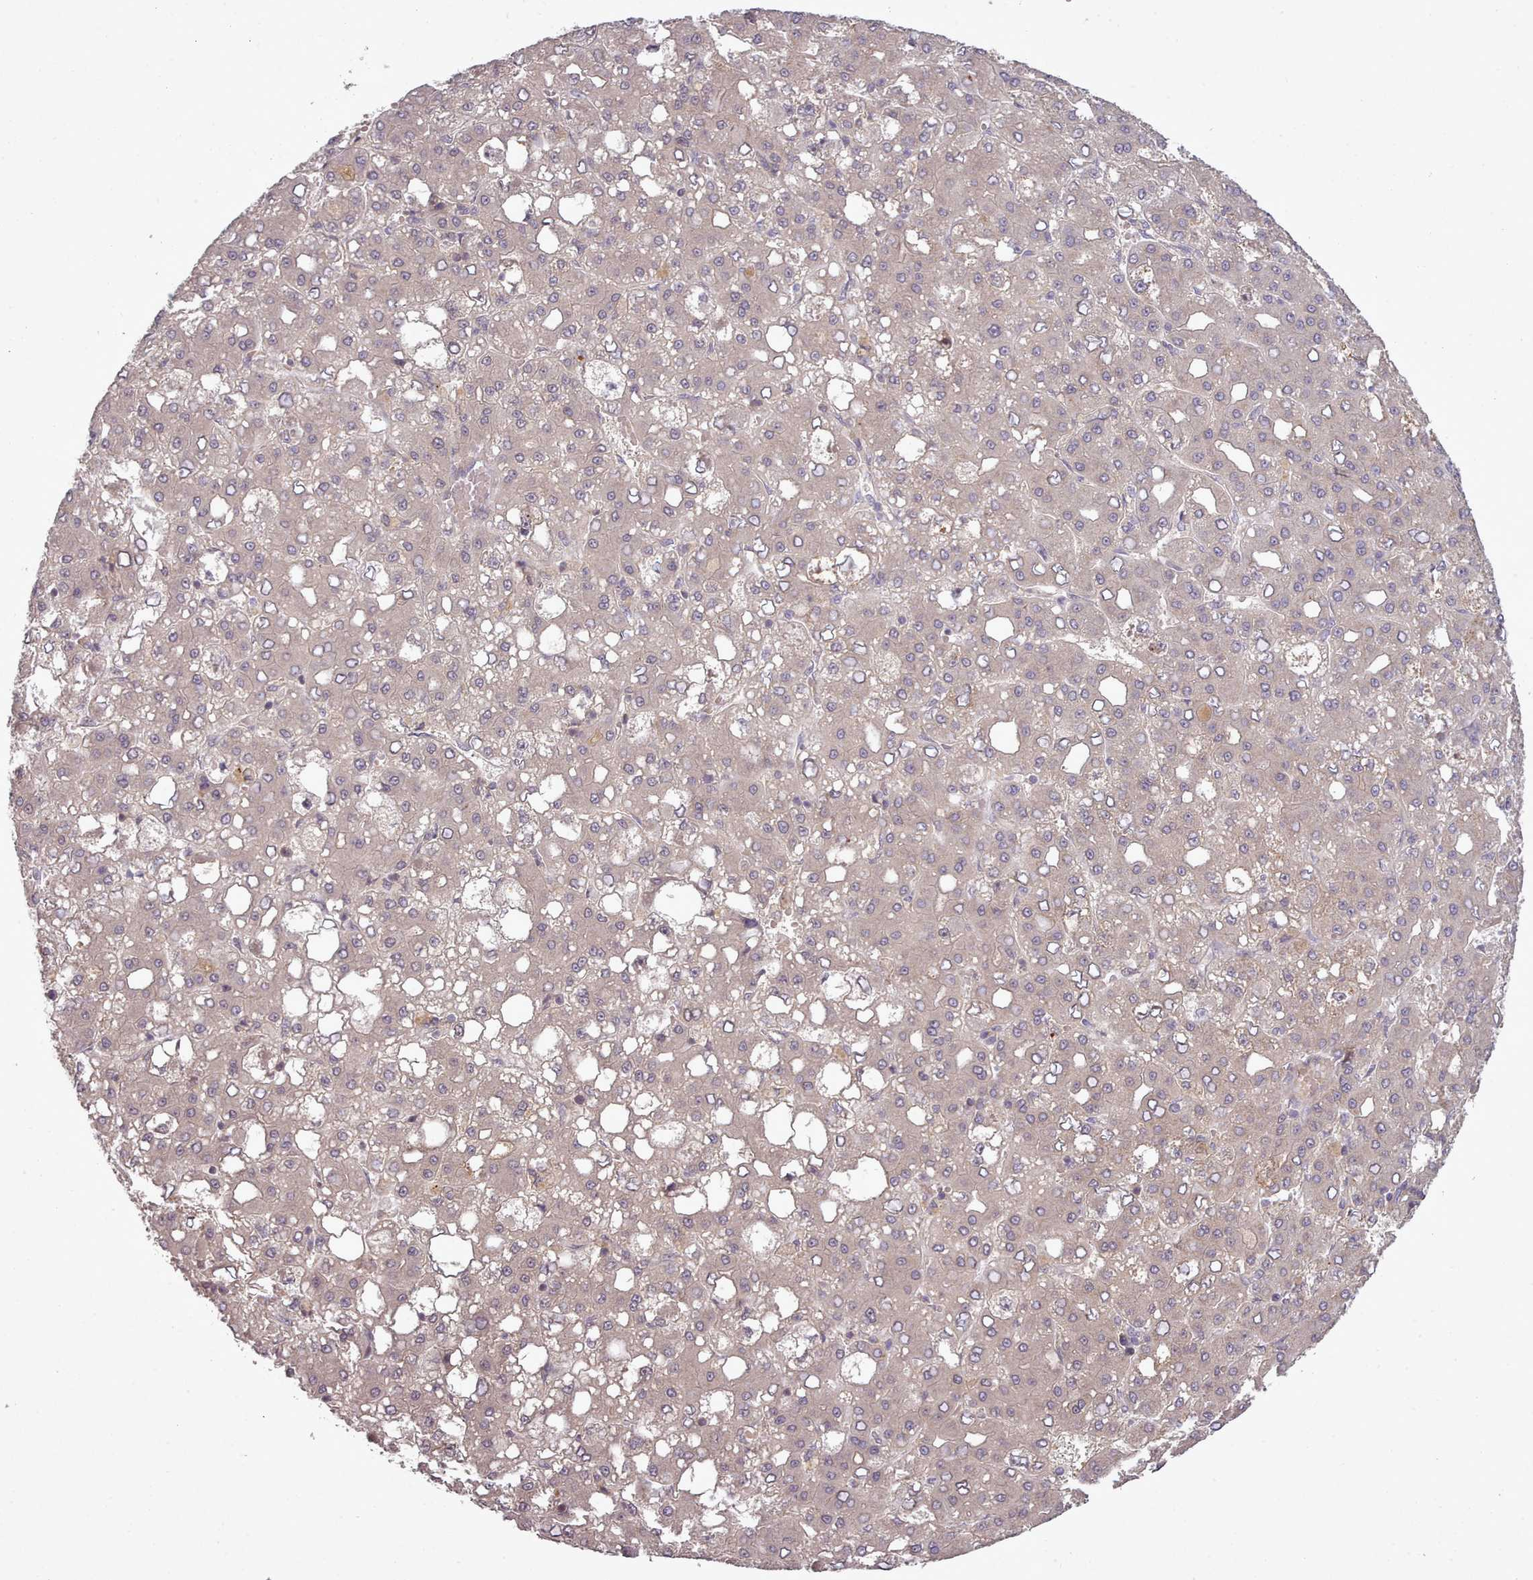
{"staining": {"intensity": "negative", "quantity": "none", "location": "none"}, "tissue": "liver cancer", "cell_type": "Tumor cells", "image_type": "cancer", "snomed": [{"axis": "morphology", "description": "Carcinoma, Hepatocellular, NOS"}, {"axis": "topography", "description": "Liver"}], "caption": "Tumor cells are negative for brown protein staining in hepatocellular carcinoma (liver). The staining was performed using DAB (3,3'-diaminobenzidine) to visualize the protein expression in brown, while the nuclei were stained in blue with hematoxylin (Magnification: 20x).", "gene": "LEFTY2", "patient": {"sex": "male", "age": 65}}